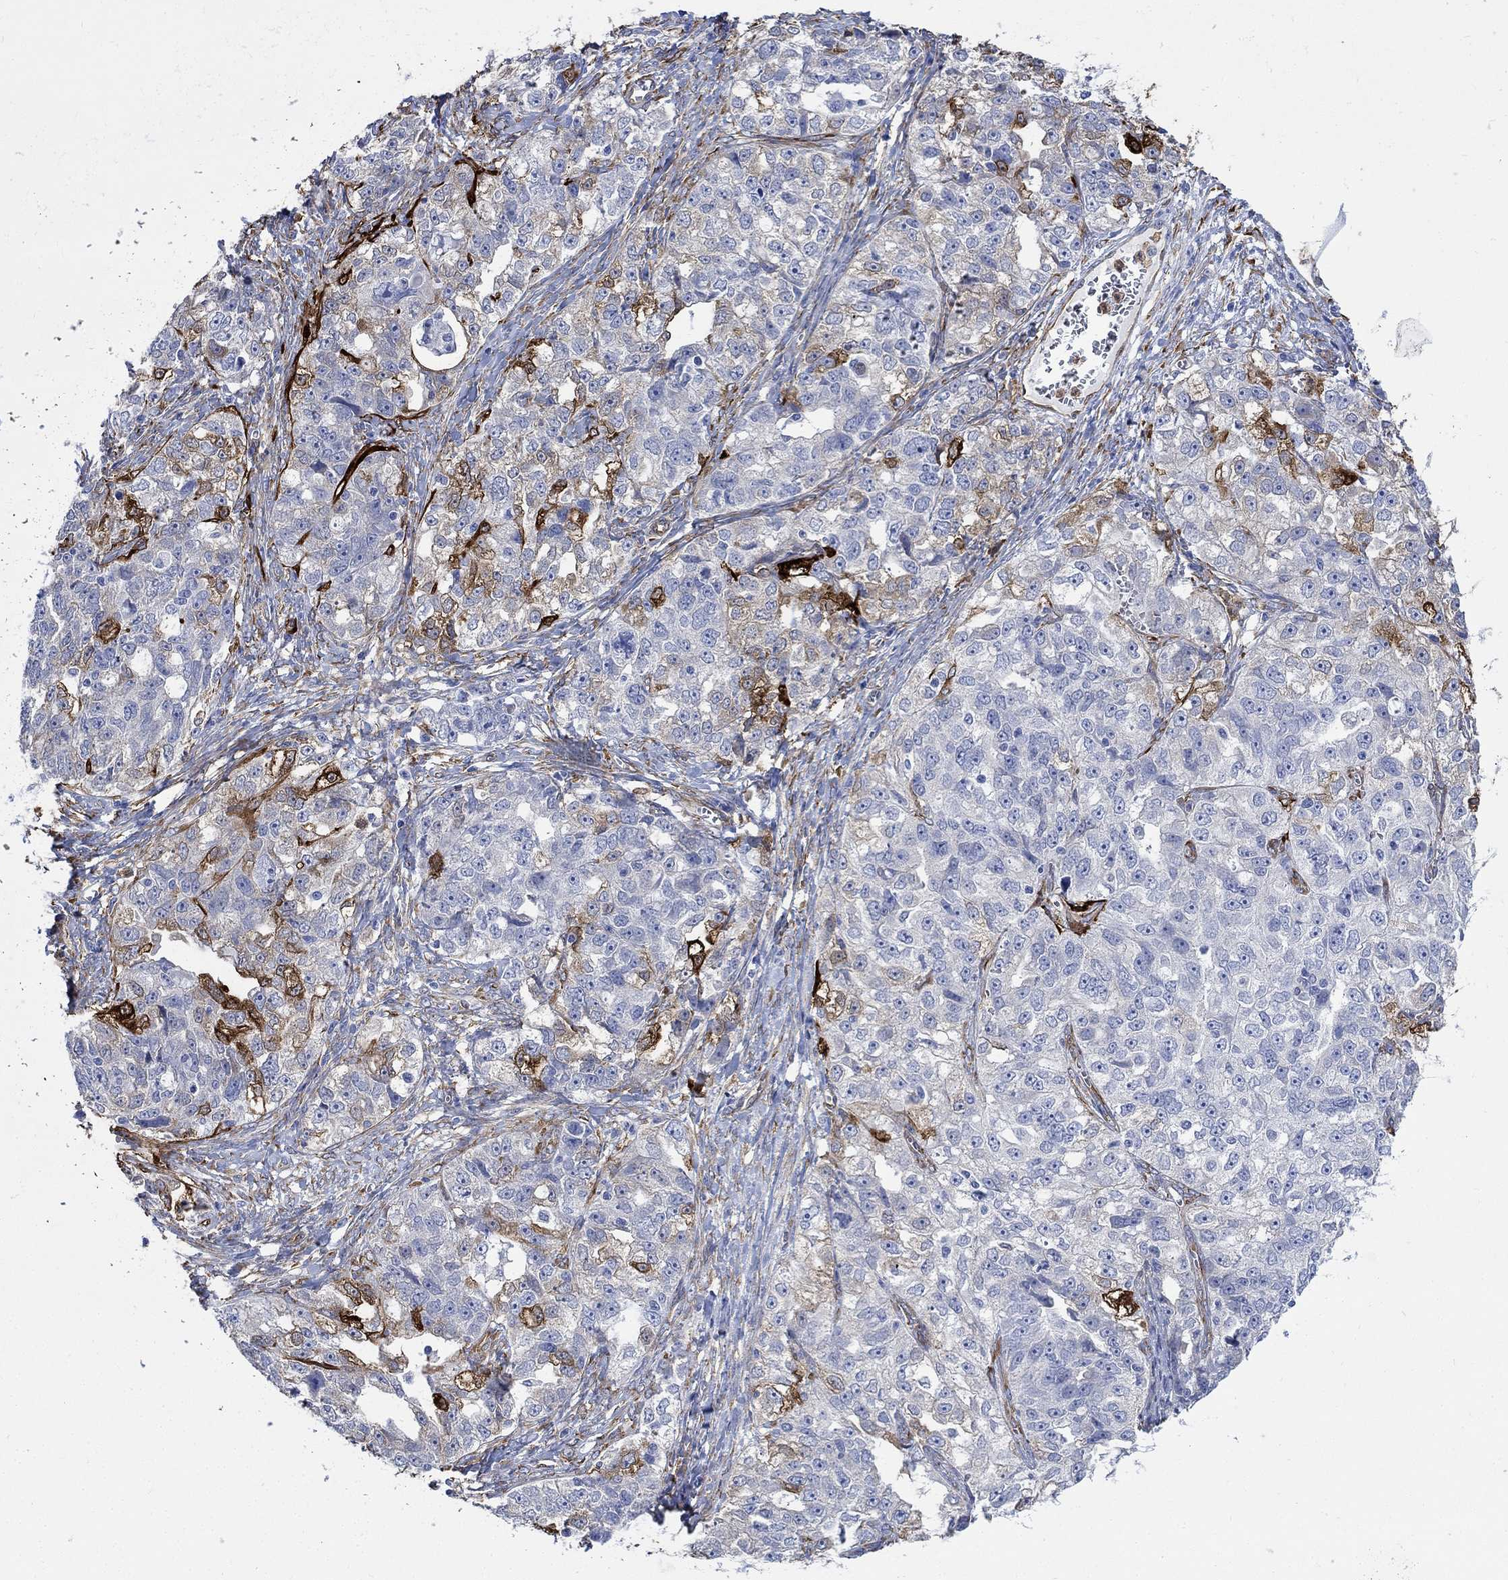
{"staining": {"intensity": "strong", "quantity": "<25%", "location": "cytoplasmic/membranous"}, "tissue": "ovarian cancer", "cell_type": "Tumor cells", "image_type": "cancer", "snomed": [{"axis": "morphology", "description": "Cystadenocarcinoma, serous, NOS"}, {"axis": "topography", "description": "Ovary"}], "caption": "Ovarian cancer stained with a protein marker exhibits strong staining in tumor cells.", "gene": "TGM2", "patient": {"sex": "female", "age": 51}}